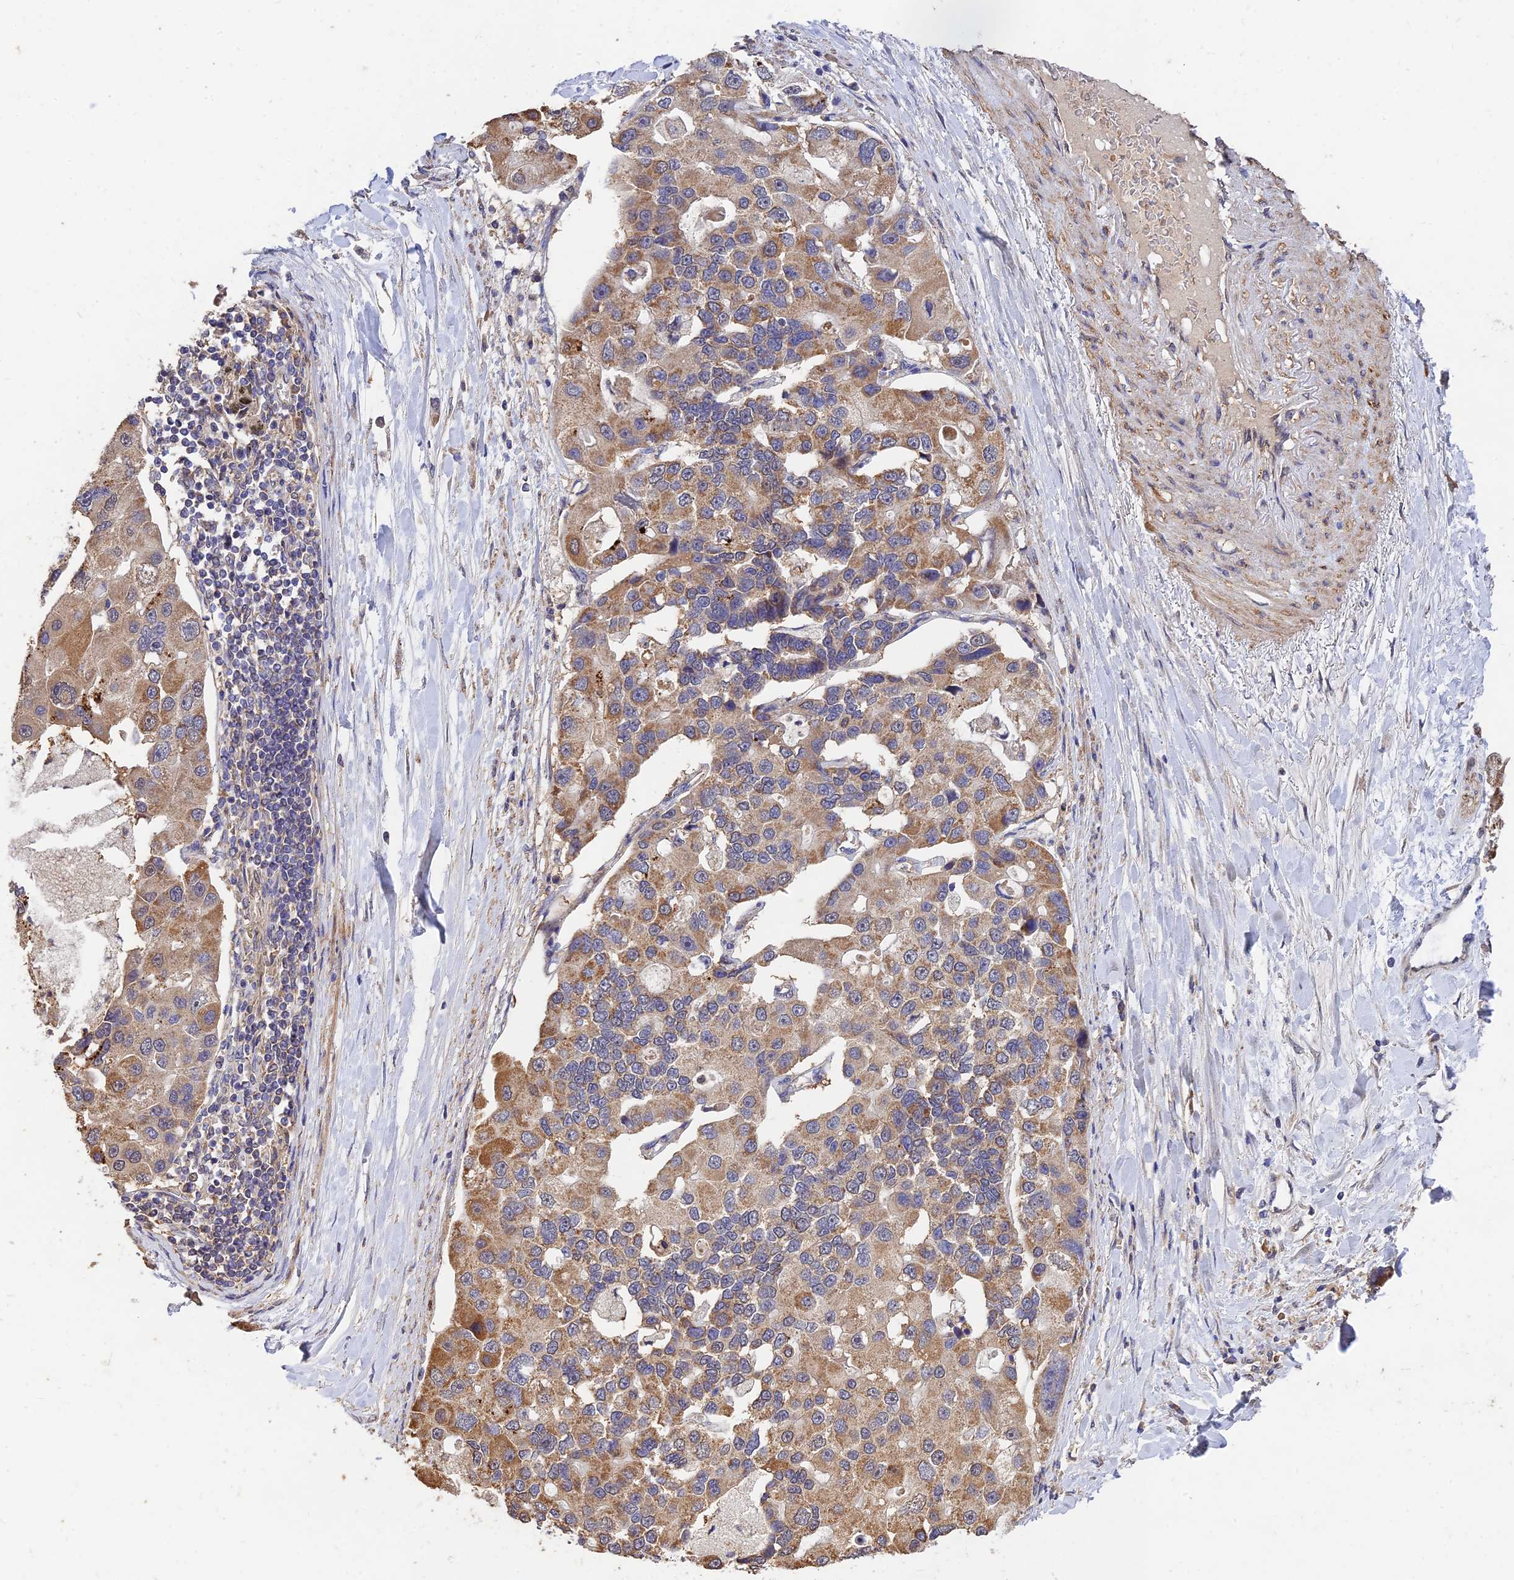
{"staining": {"intensity": "moderate", "quantity": "25%-75%", "location": "cytoplasmic/membranous"}, "tissue": "lung cancer", "cell_type": "Tumor cells", "image_type": "cancer", "snomed": [{"axis": "morphology", "description": "Adenocarcinoma, NOS"}, {"axis": "topography", "description": "Lung"}], "caption": "This is a micrograph of immunohistochemistry staining of lung cancer (adenocarcinoma), which shows moderate expression in the cytoplasmic/membranous of tumor cells.", "gene": "SLC38A11", "patient": {"sex": "female", "age": 54}}